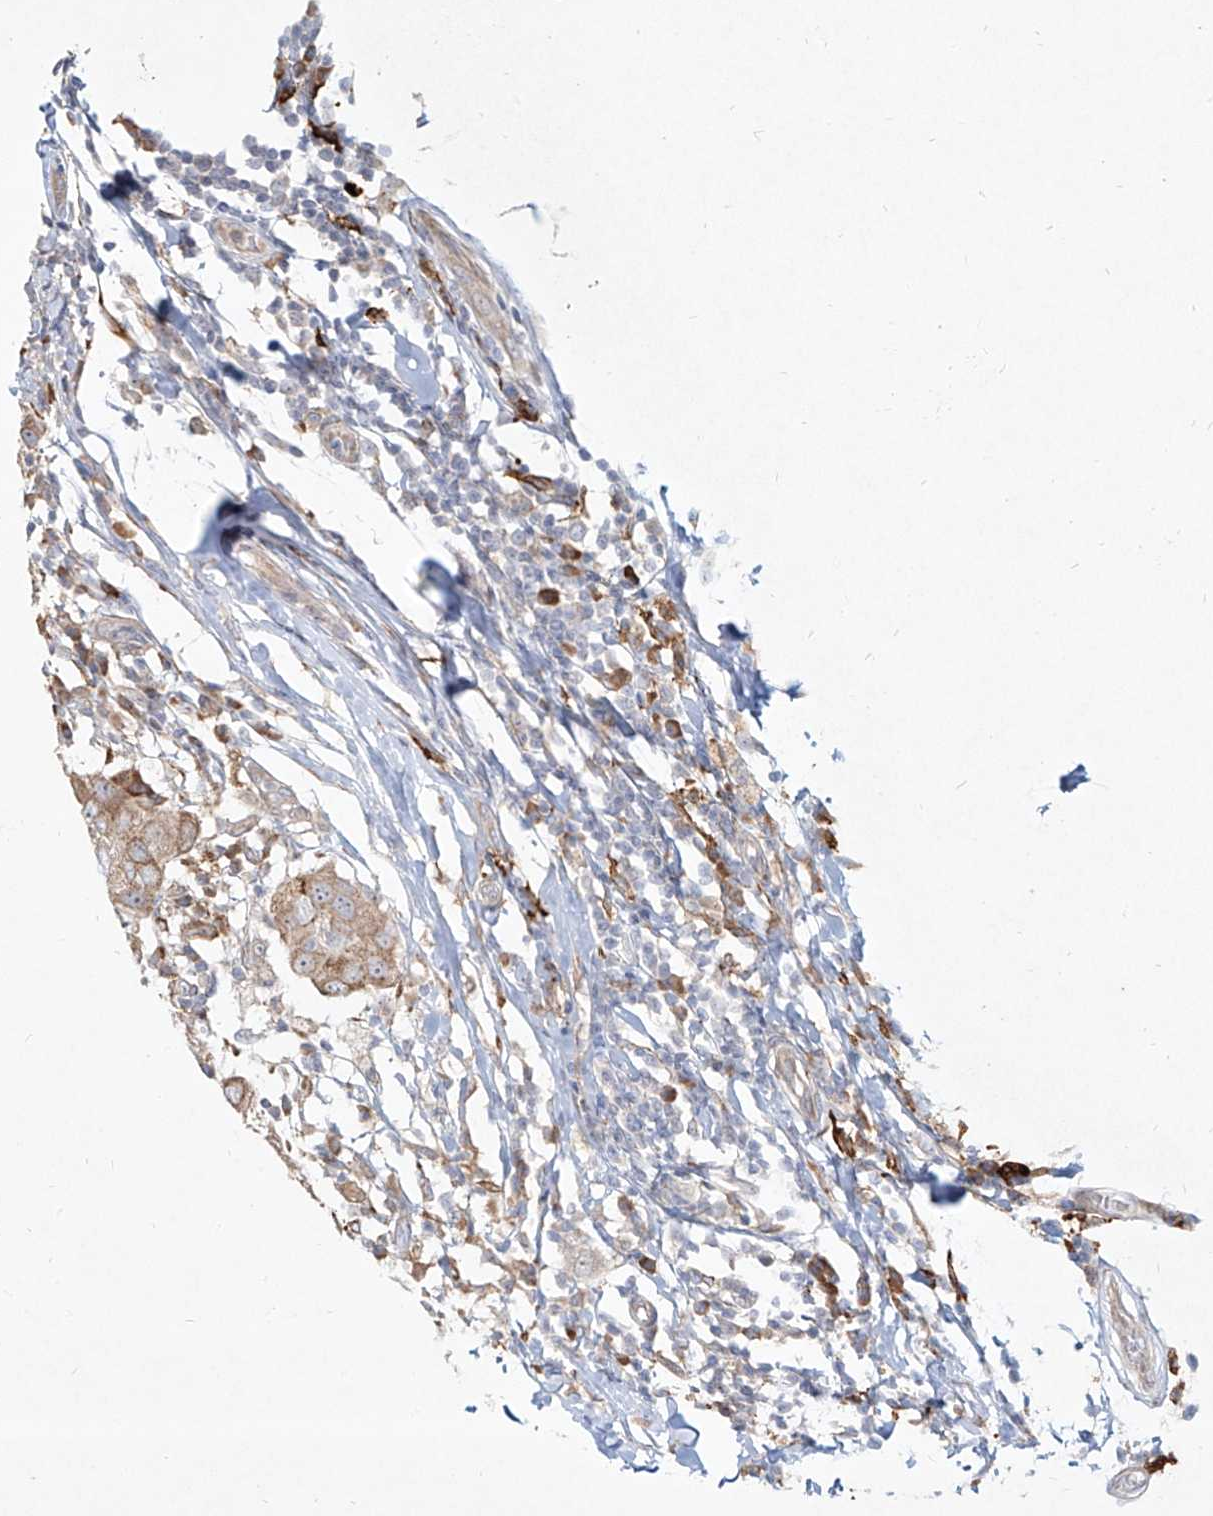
{"staining": {"intensity": "moderate", "quantity": ">75%", "location": "cytoplasmic/membranous"}, "tissue": "breast cancer", "cell_type": "Tumor cells", "image_type": "cancer", "snomed": [{"axis": "morphology", "description": "Duct carcinoma"}, {"axis": "topography", "description": "Breast"}], "caption": "Intraductal carcinoma (breast) was stained to show a protein in brown. There is medium levels of moderate cytoplasmic/membranous staining in about >75% of tumor cells.", "gene": "CD209", "patient": {"sex": "female", "age": 27}}